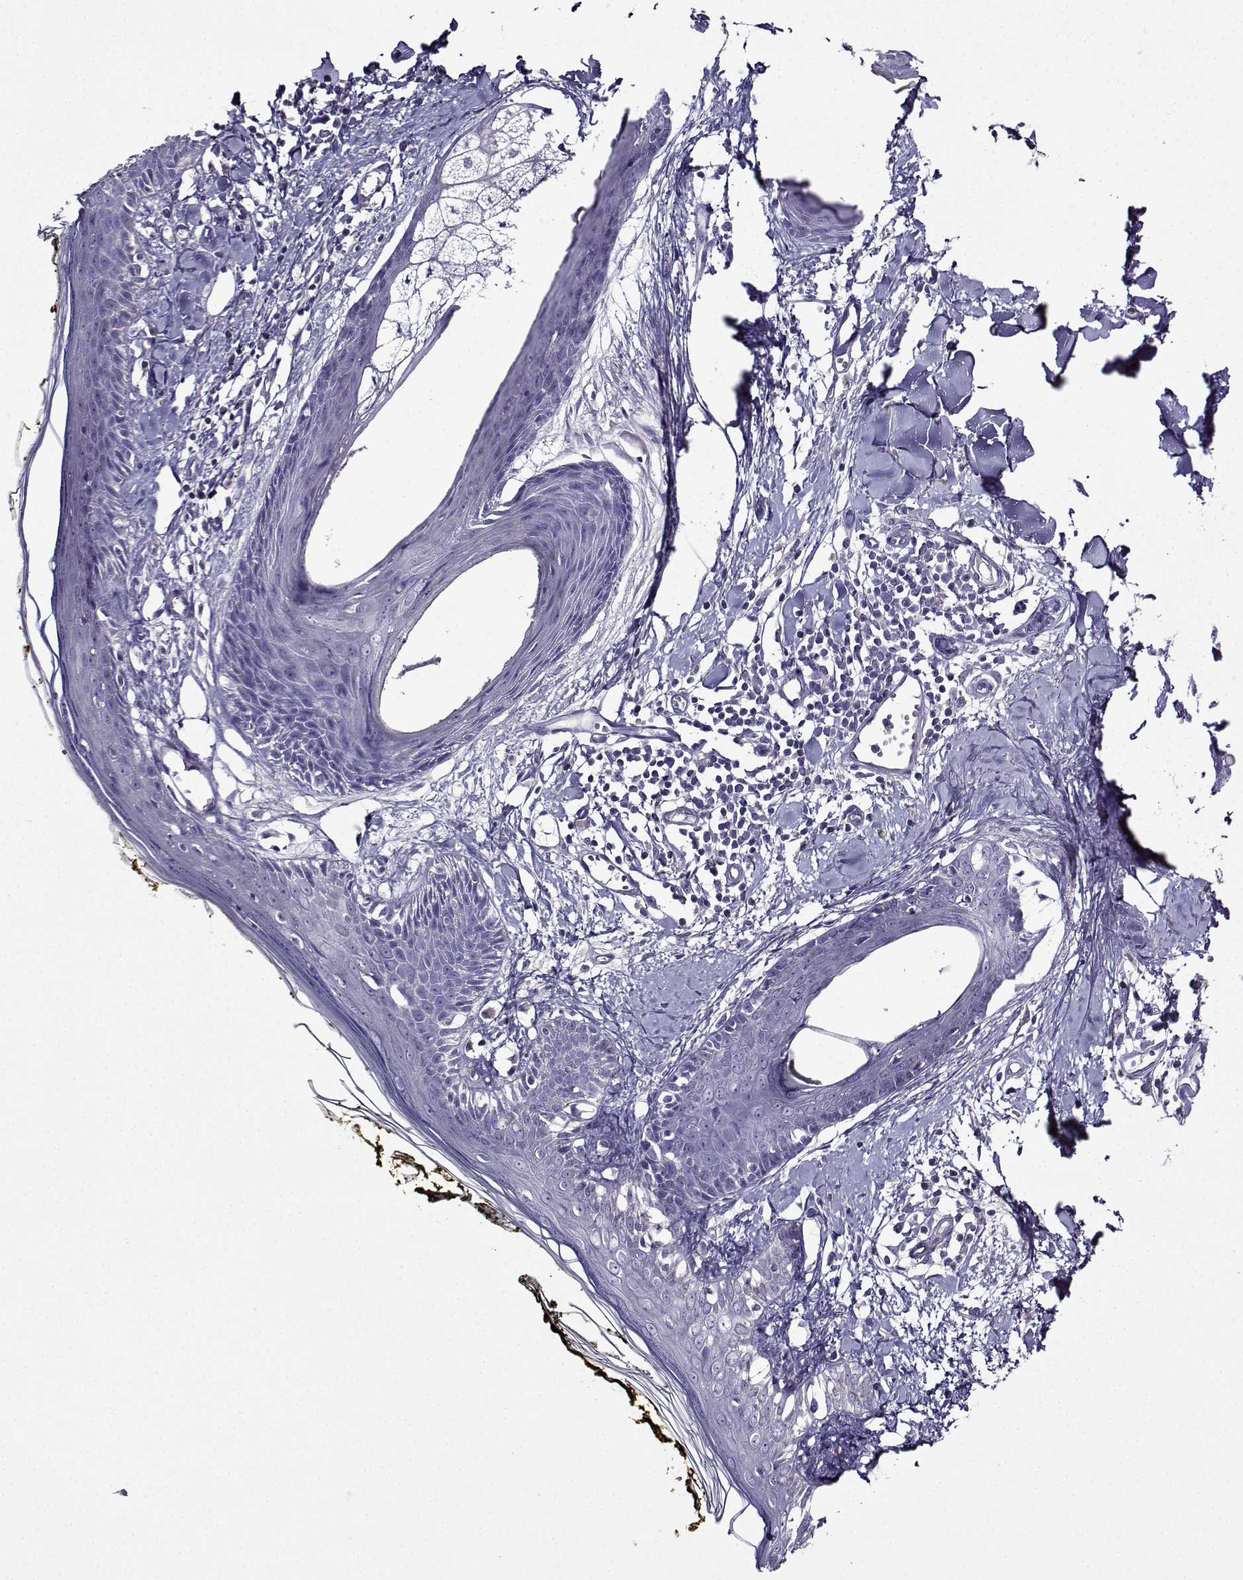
{"staining": {"intensity": "negative", "quantity": "none", "location": "none"}, "tissue": "skin", "cell_type": "Fibroblasts", "image_type": "normal", "snomed": [{"axis": "morphology", "description": "Normal tissue, NOS"}, {"axis": "topography", "description": "Skin"}], "caption": "Immunohistochemistry (IHC) image of normal skin: human skin stained with DAB (3,3'-diaminobenzidine) shows no significant protein positivity in fibroblasts.", "gene": "TMEM266", "patient": {"sex": "male", "age": 76}}